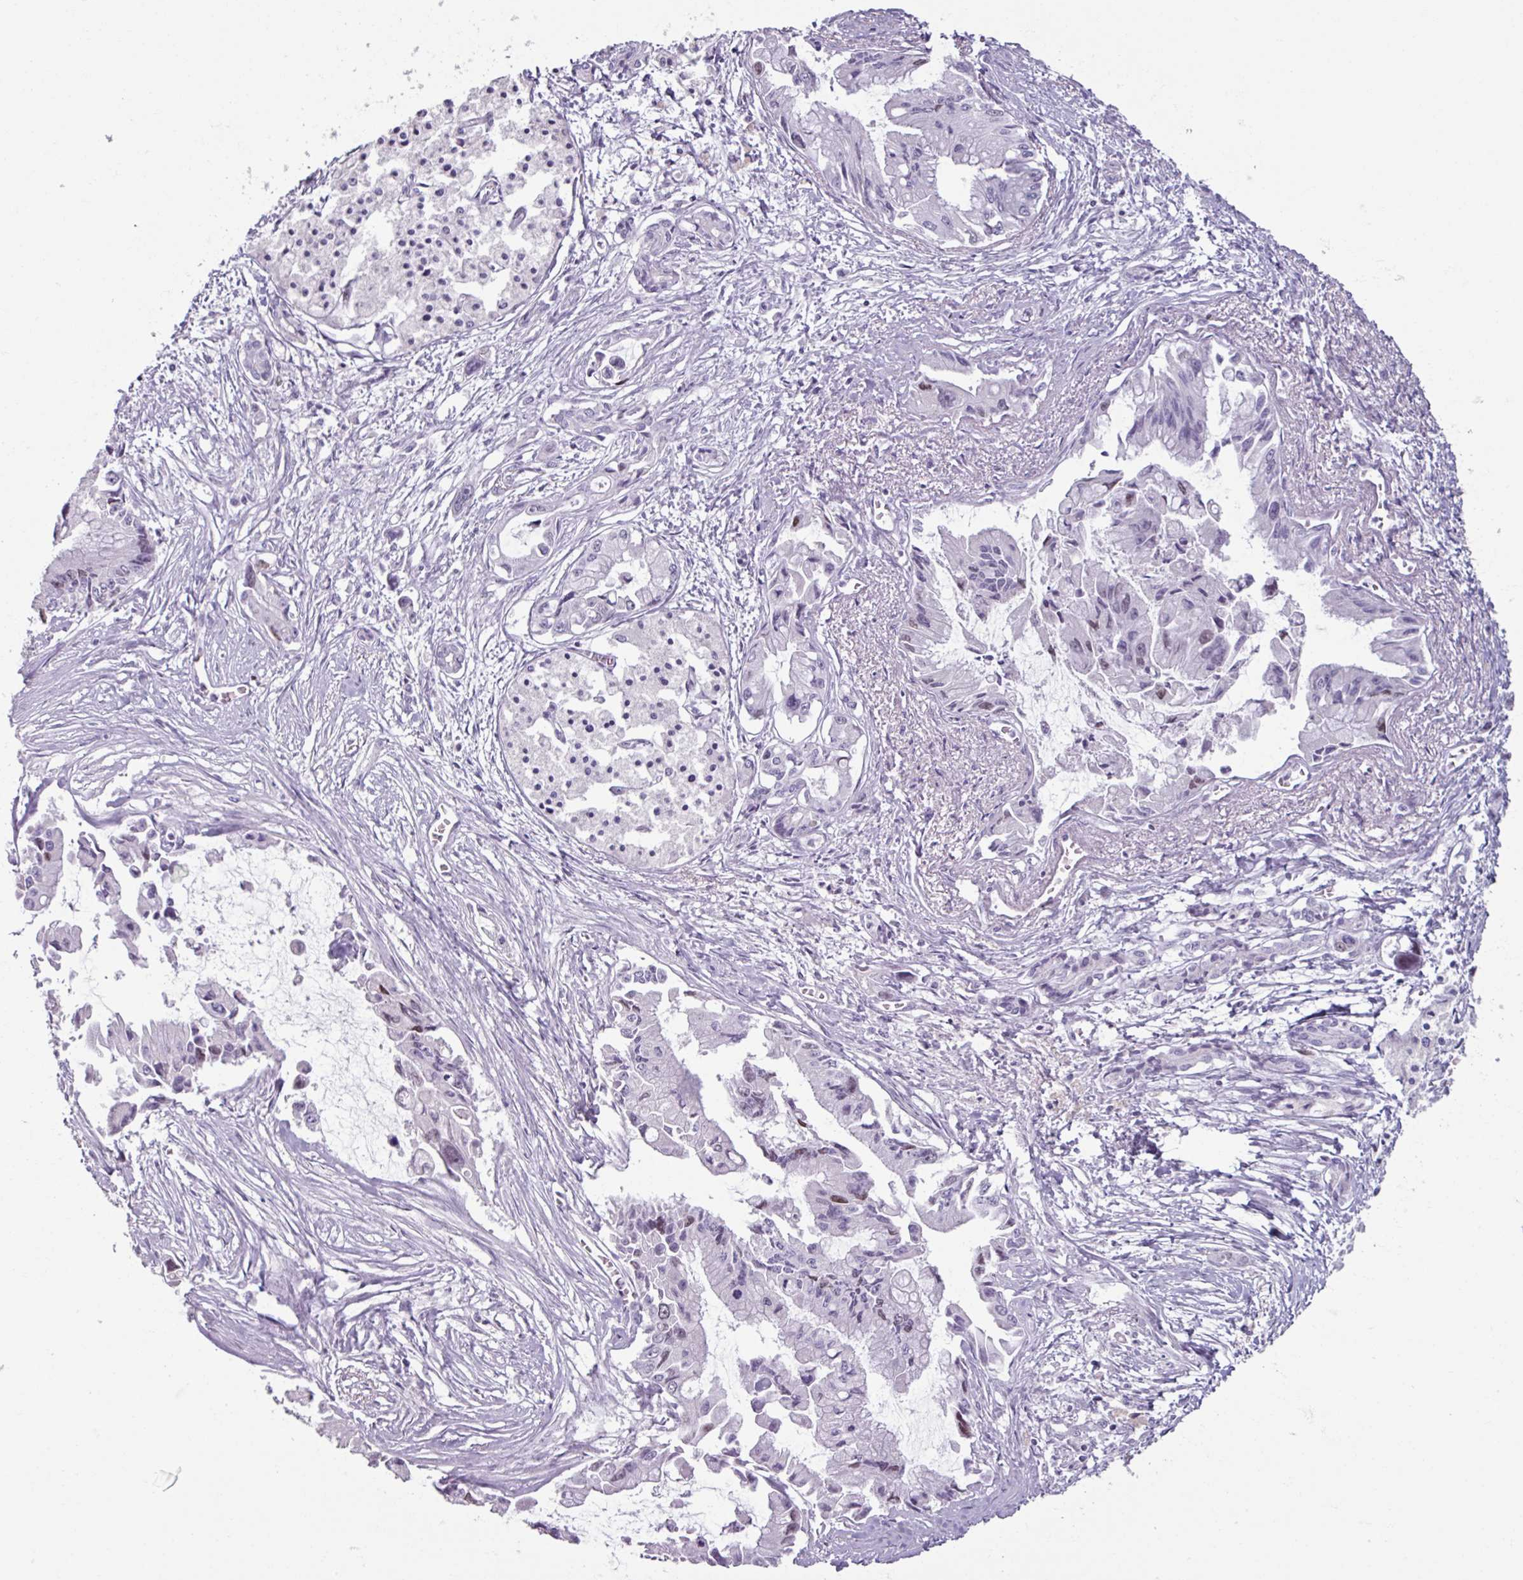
{"staining": {"intensity": "negative", "quantity": "none", "location": "none"}, "tissue": "pancreatic cancer", "cell_type": "Tumor cells", "image_type": "cancer", "snomed": [{"axis": "morphology", "description": "Adenocarcinoma, NOS"}, {"axis": "topography", "description": "Pancreas"}], "caption": "IHC of pancreatic adenocarcinoma shows no staining in tumor cells.", "gene": "ATAD2", "patient": {"sex": "male", "age": 84}}